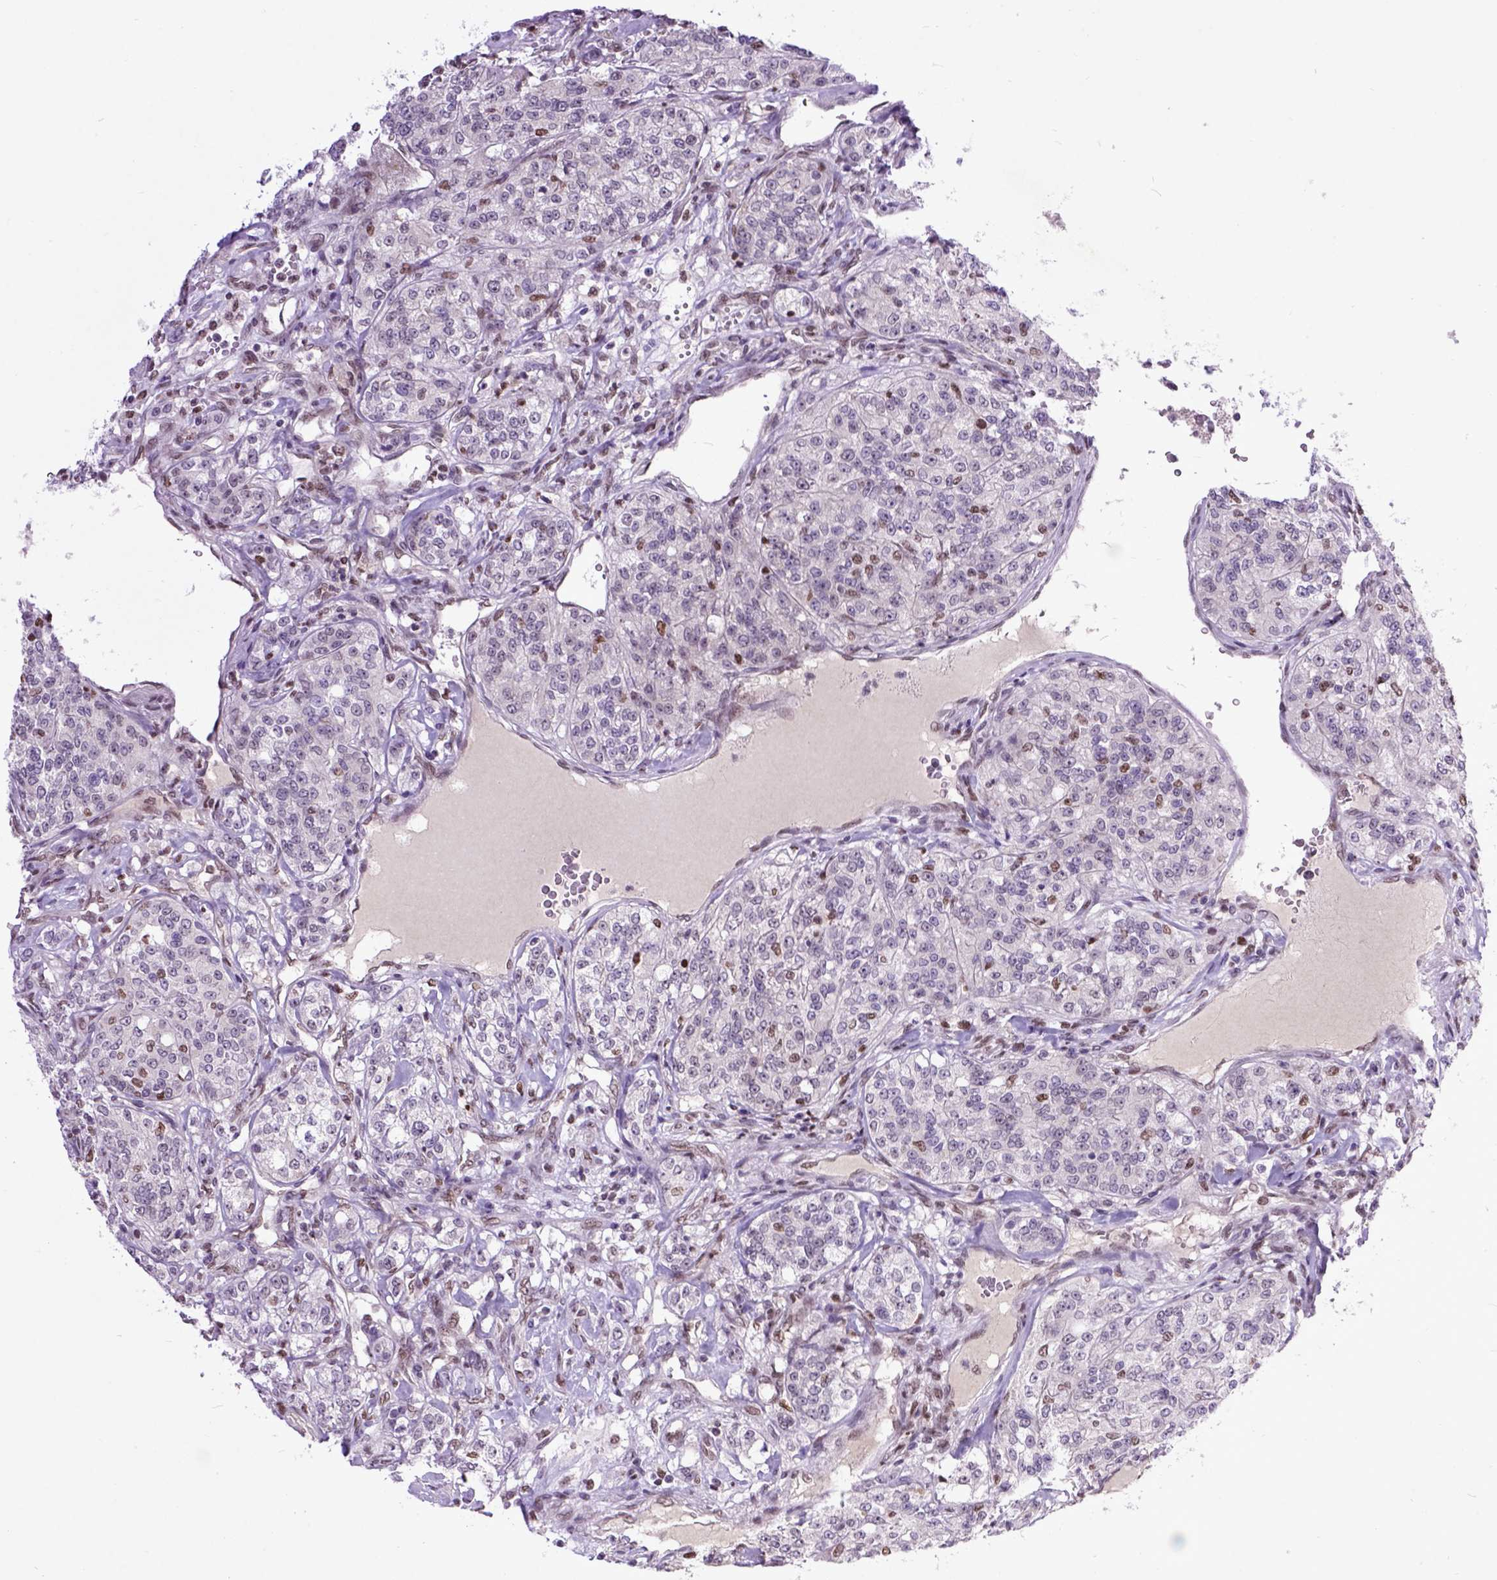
{"staining": {"intensity": "moderate", "quantity": "<25%", "location": "nuclear"}, "tissue": "renal cancer", "cell_type": "Tumor cells", "image_type": "cancer", "snomed": [{"axis": "morphology", "description": "Adenocarcinoma, NOS"}, {"axis": "topography", "description": "Kidney"}], "caption": "Immunohistochemical staining of human adenocarcinoma (renal) shows low levels of moderate nuclear staining in approximately <25% of tumor cells.", "gene": "RCC2", "patient": {"sex": "female", "age": 63}}